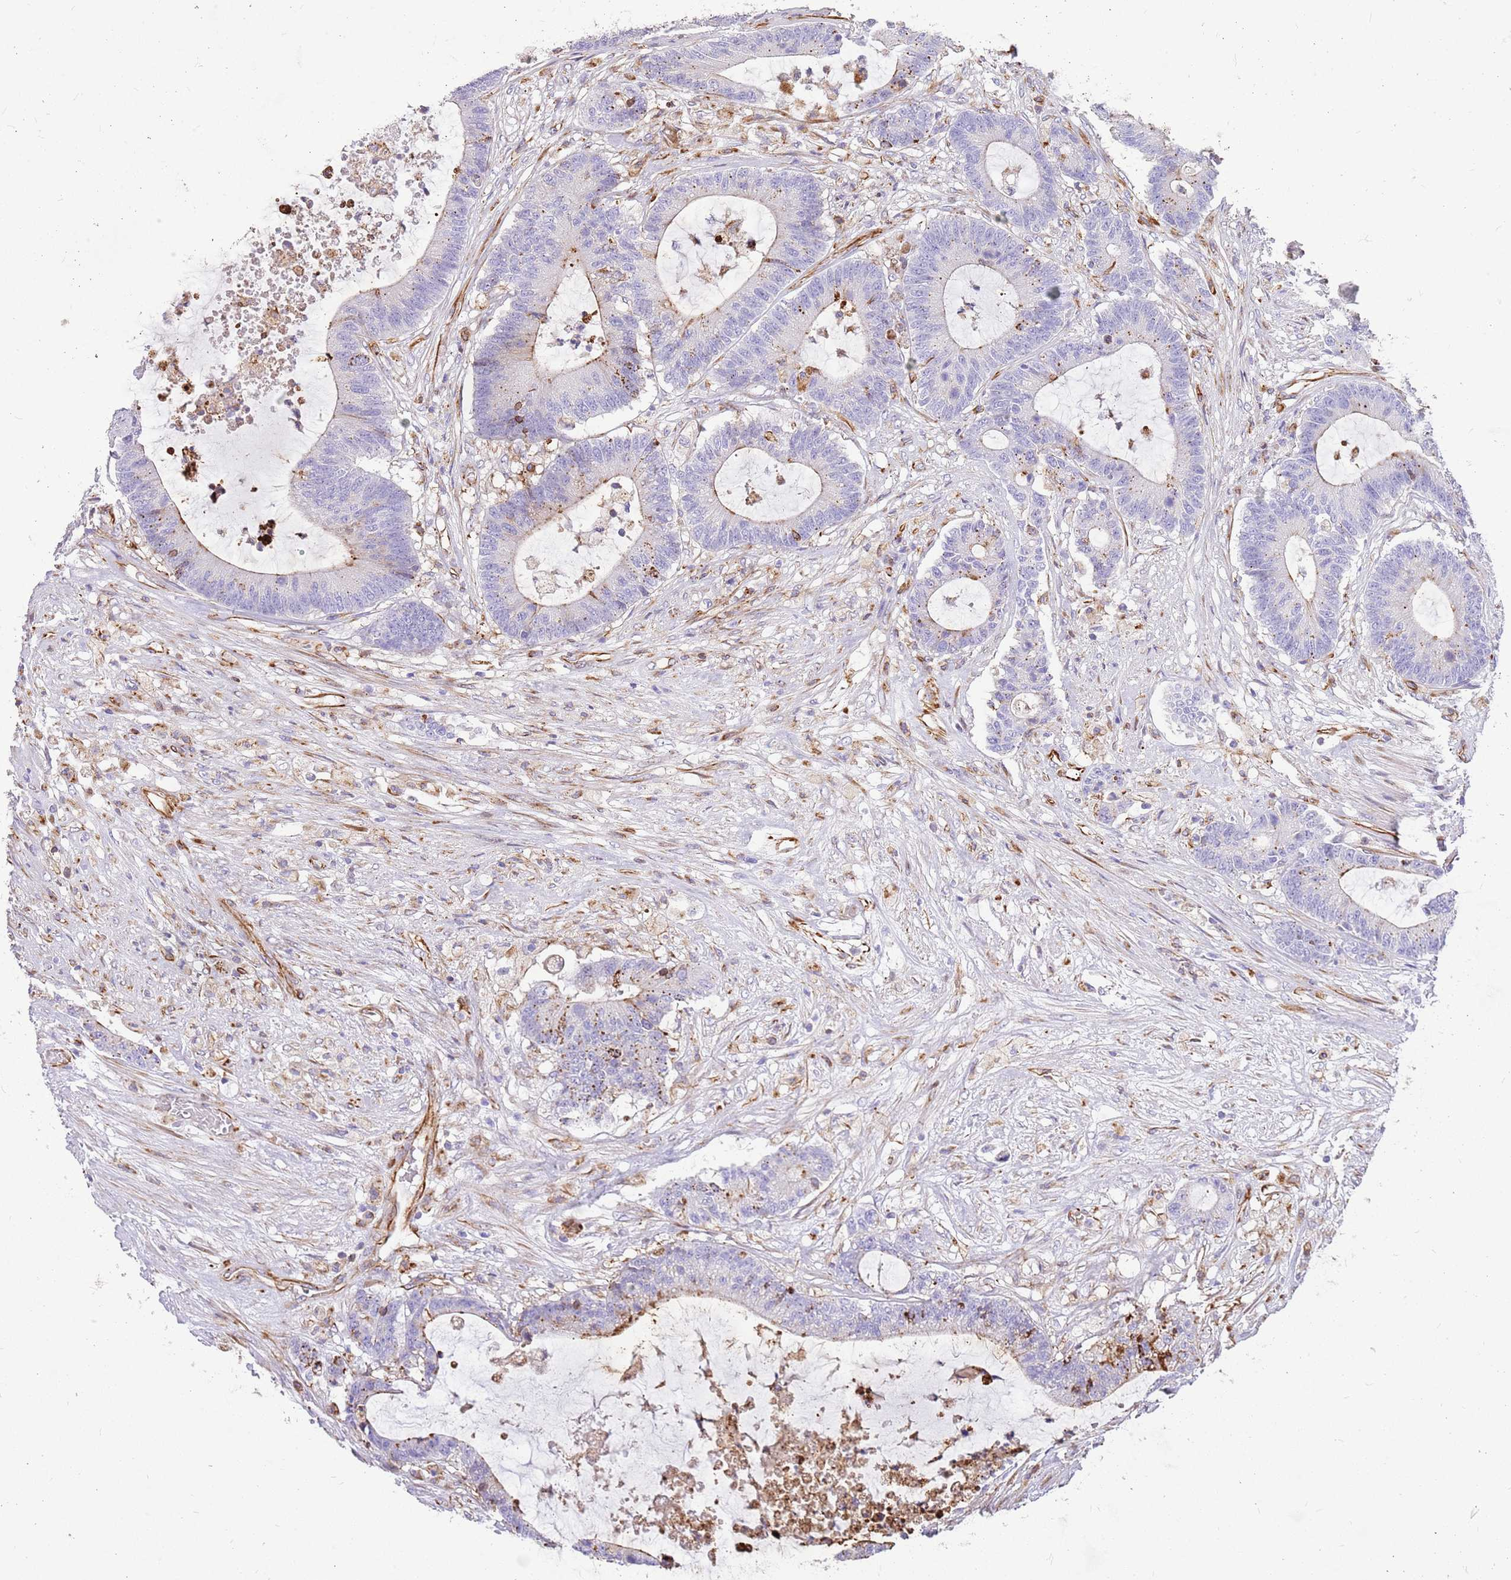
{"staining": {"intensity": "strong", "quantity": "<25%", "location": "cytoplasmic/membranous"}, "tissue": "colorectal cancer", "cell_type": "Tumor cells", "image_type": "cancer", "snomed": [{"axis": "morphology", "description": "Adenocarcinoma, NOS"}, {"axis": "topography", "description": "Colon"}], "caption": "IHC image of neoplastic tissue: human colorectal cancer (adenocarcinoma) stained using immunohistochemistry (IHC) demonstrates medium levels of strong protein expression localized specifically in the cytoplasmic/membranous of tumor cells, appearing as a cytoplasmic/membranous brown color.", "gene": "ZDHHC1", "patient": {"sex": "female", "age": 84}}